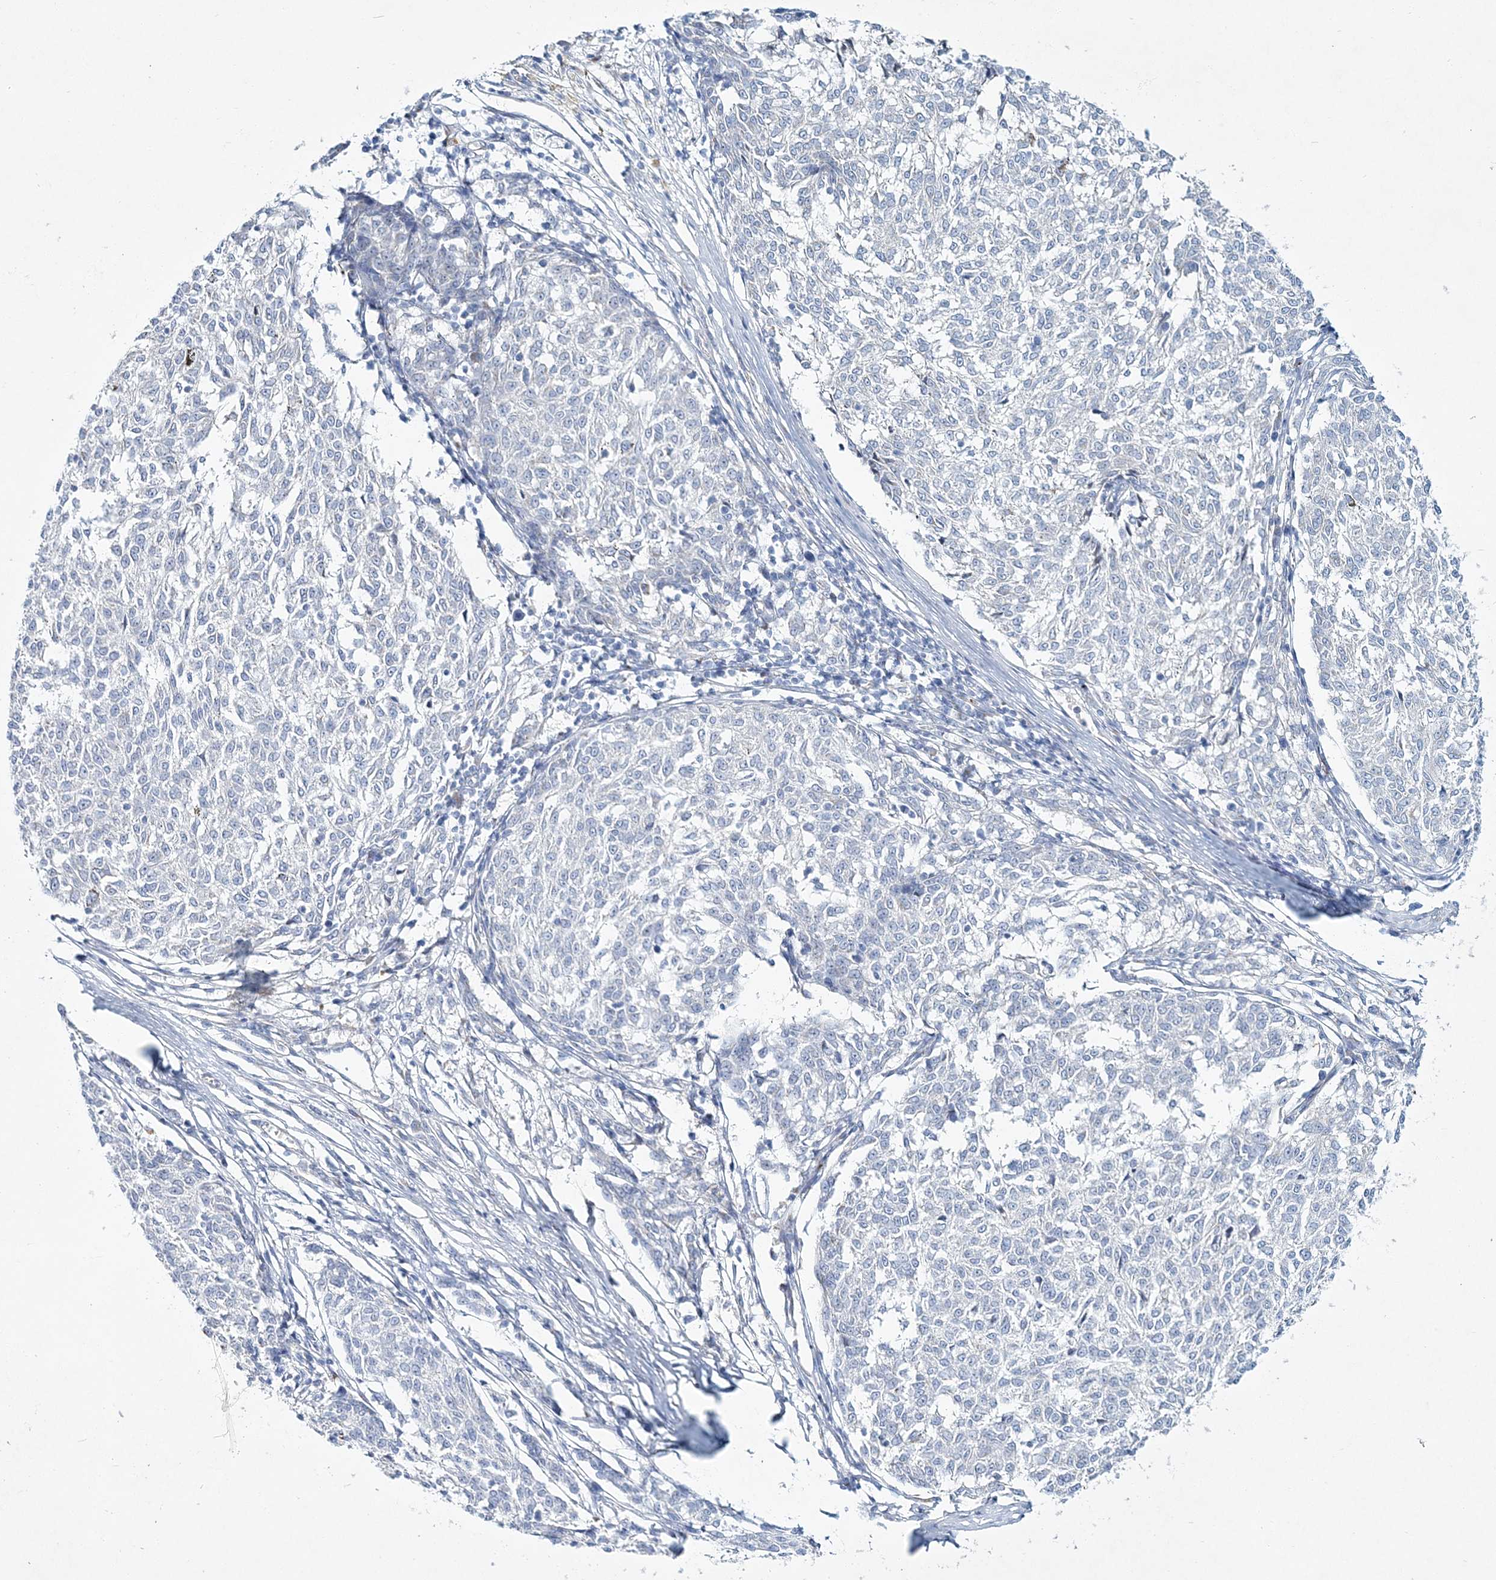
{"staining": {"intensity": "negative", "quantity": "none", "location": "none"}, "tissue": "melanoma", "cell_type": "Tumor cells", "image_type": "cancer", "snomed": [{"axis": "morphology", "description": "Malignant melanoma, NOS"}, {"axis": "topography", "description": "Skin"}], "caption": "An immunohistochemistry micrograph of melanoma is shown. There is no staining in tumor cells of melanoma.", "gene": "ADGRL1", "patient": {"sex": "female", "age": 72}}